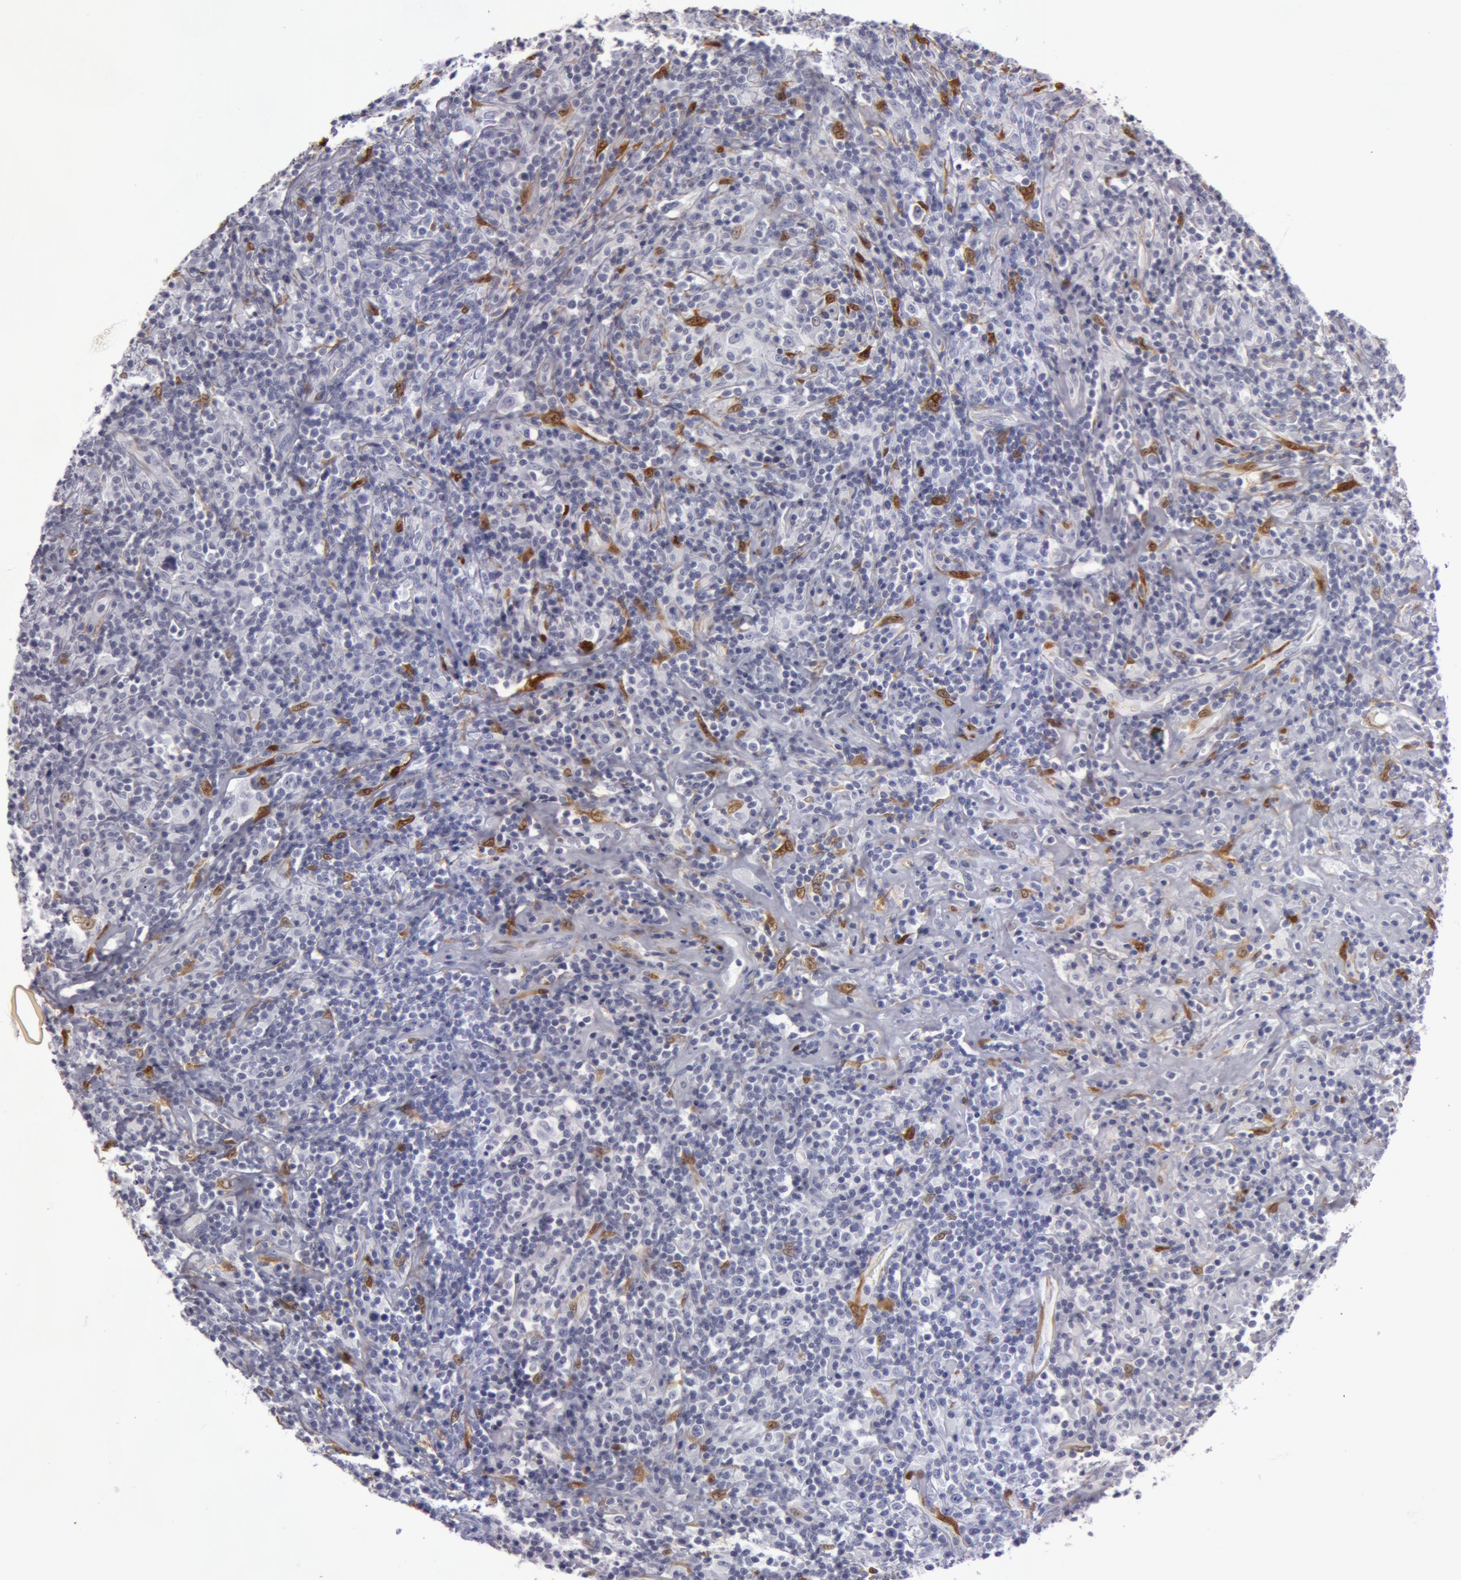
{"staining": {"intensity": "moderate", "quantity": "<25%", "location": "cytoplasmic/membranous,nuclear"}, "tissue": "lymphoma", "cell_type": "Tumor cells", "image_type": "cancer", "snomed": [{"axis": "morphology", "description": "Hodgkin's disease, NOS"}, {"axis": "topography", "description": "Lymph node"}], "caption": "Human lymphoma stained with a protein marker displays moderate staining in tumor cells.", "gene": "TAGLN", "patient": {"sex": "male", "age": 46}}